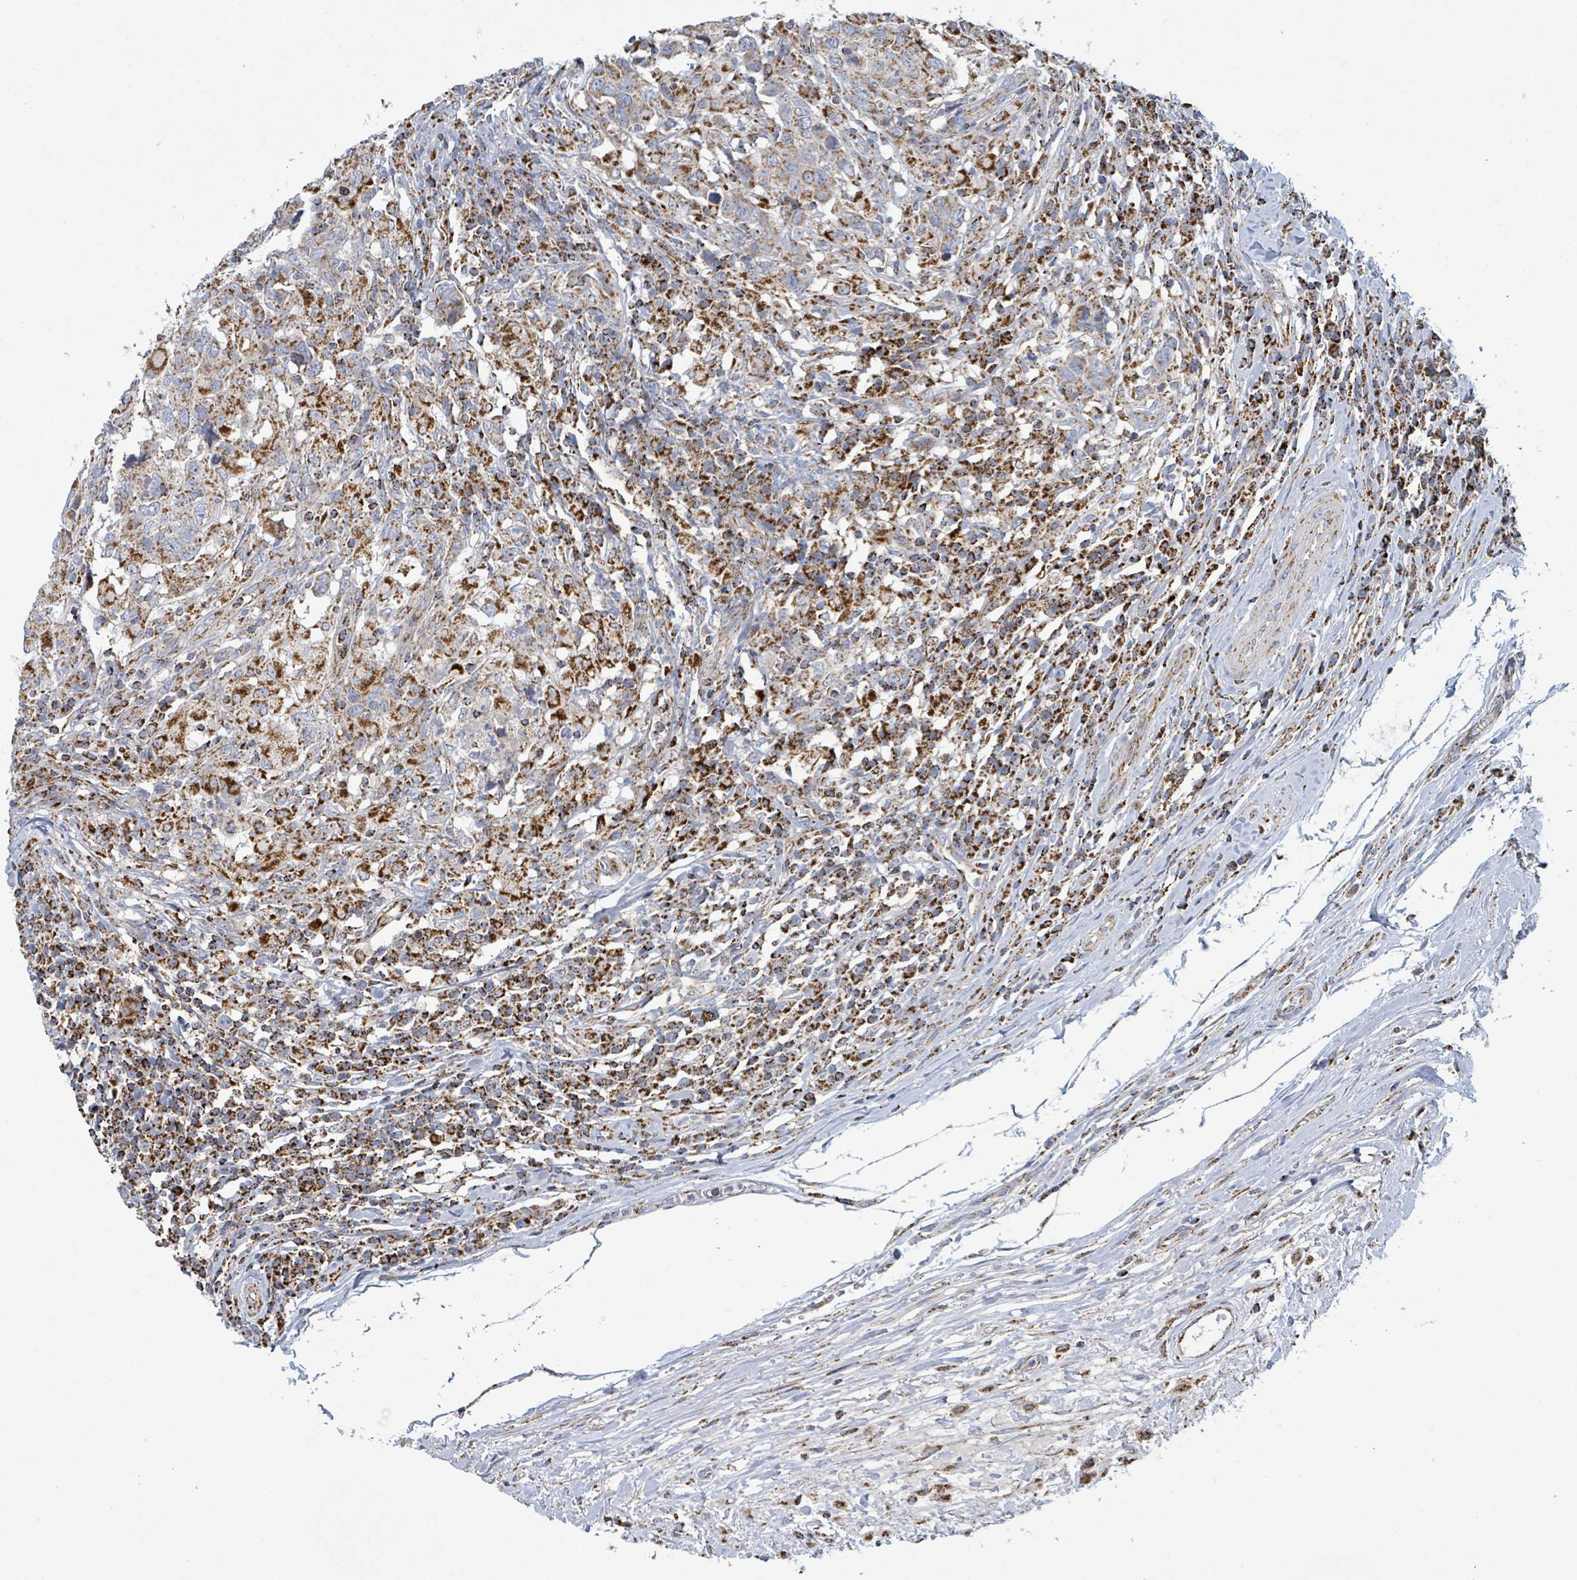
{"staining": {"intensity": "strong", "quantity": ">75%", "location": "cytoplasmic/membranous"}, "tissue": "head and neck cancer", "cell_type": "Tumor cells", "image_type": "cancer", "snomed": [{"axis": "morphology", "description": "Normal tissue, NOS"}, {"axis": "morphology", "description": "Squamous cell carcinoma, NOS"}, {"axis": "topography", "description": "Skeletal muscle"}, {"axis": "topography", "description": "Vascular tissue"}, {"axis": "topography", "description": "Peripheral nerve tissue"}, {"axis": "topography", "description": "Head-Neck"}], "caption": "The photomicrograph reveals immunohistochemical staining of squamous cell carcinoma (head and neck). There is strong cytoplasmic/membranous staining is appreciated in approximately >75% of tumor cells. The protein of interest is shown in brown color, while the nuclei are stained blue.", "gene": "SUCLG2", "patient": {"sex": "male", "age": 66}}